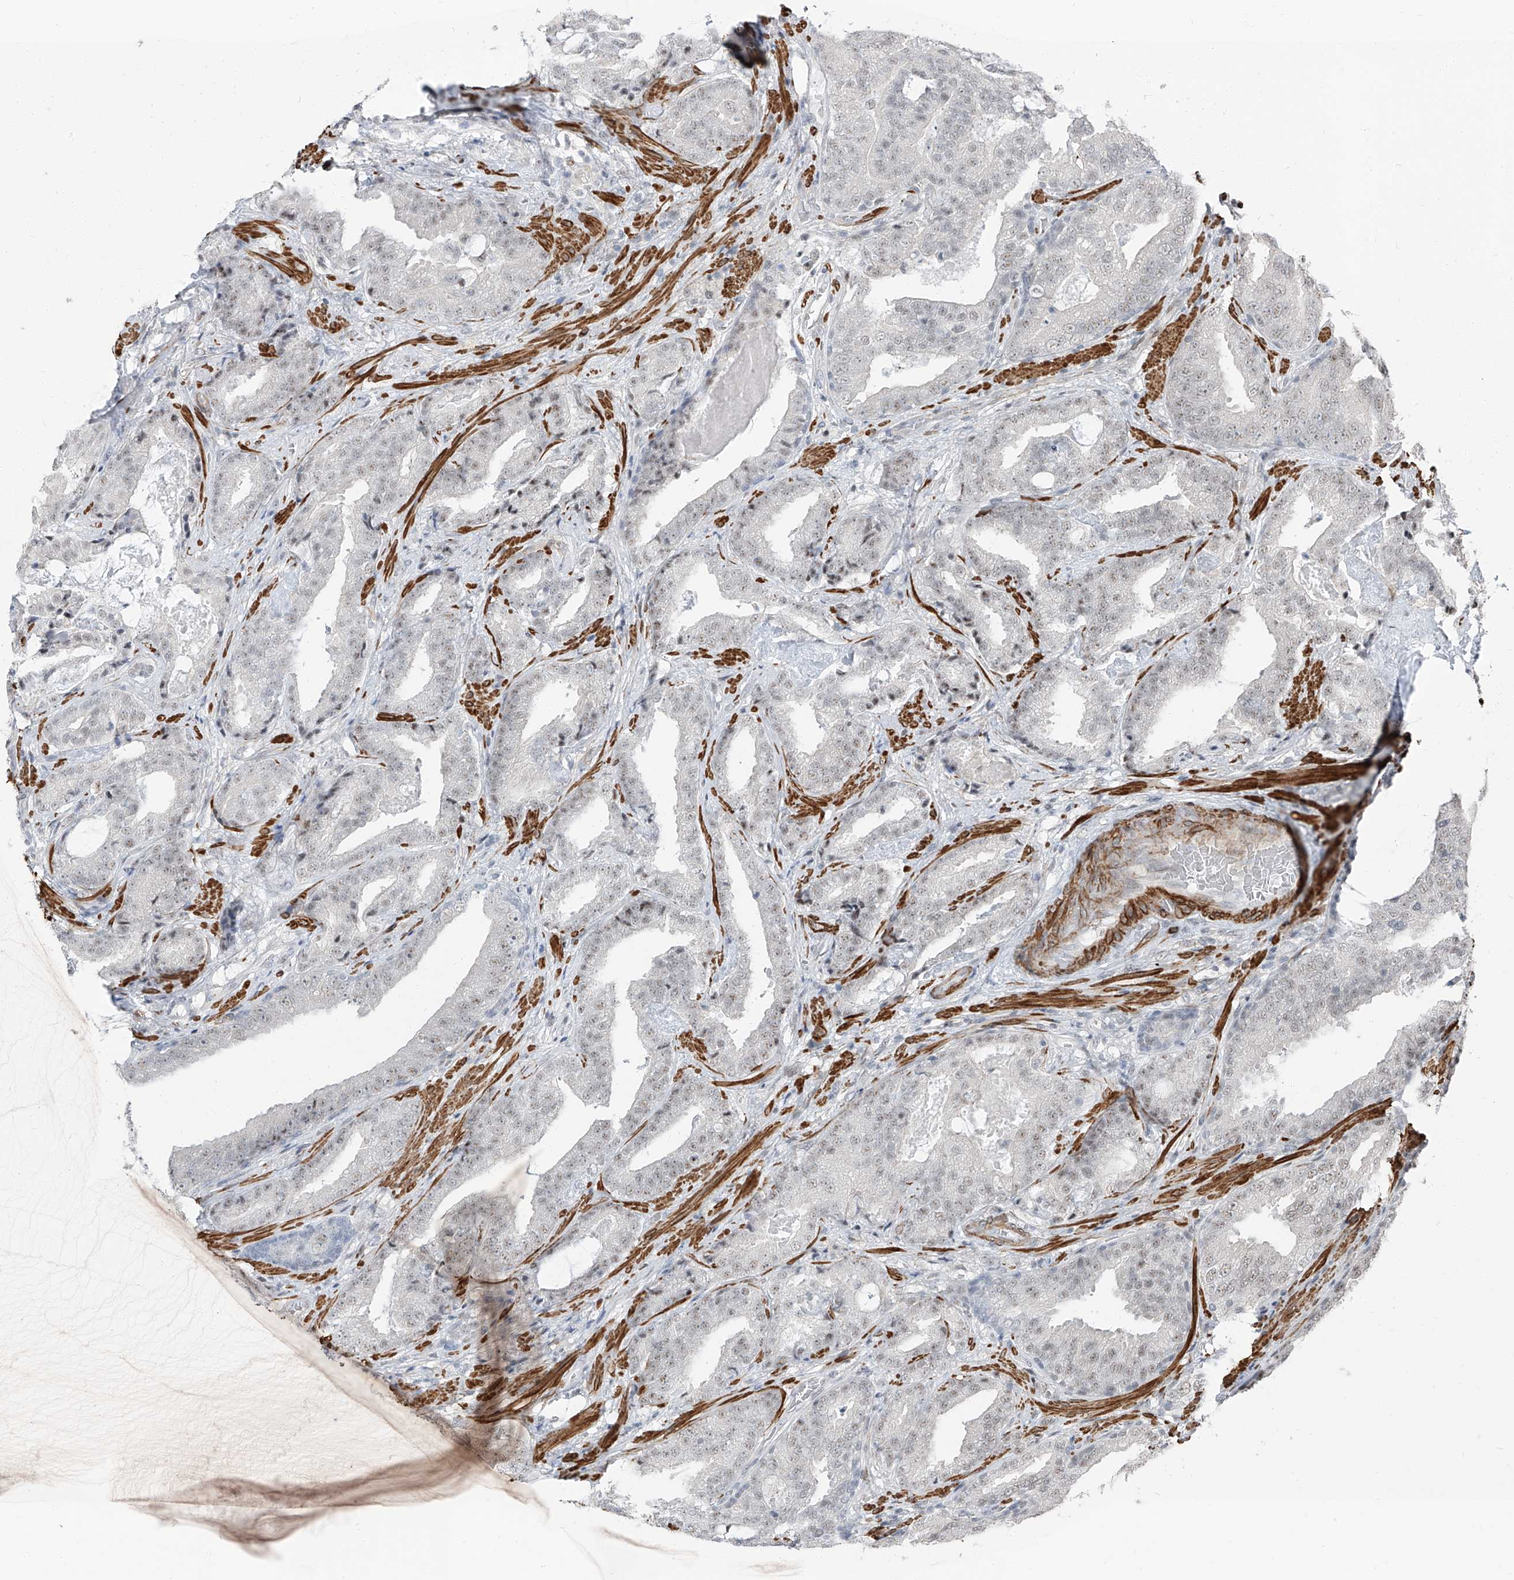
{"staining": {"intensity": "negative", "quantity": "none", "location": "none"}, "tissue": "prostate cancer", "cell_type": "Tumor cells", "image_type": "cancer", "snomed": [{"axis": "morphology", "description": "Adenocarcinoma, Low grade"}, {"axis": "topography", "description": "Prostate"}], "caption": "Protein analysis of low-grade adenocarcinoma (prostate) reveals no significant positivity in tumor cells.", "gene": "TXLNB", "patient": {"sex": "male", "age": 67}}